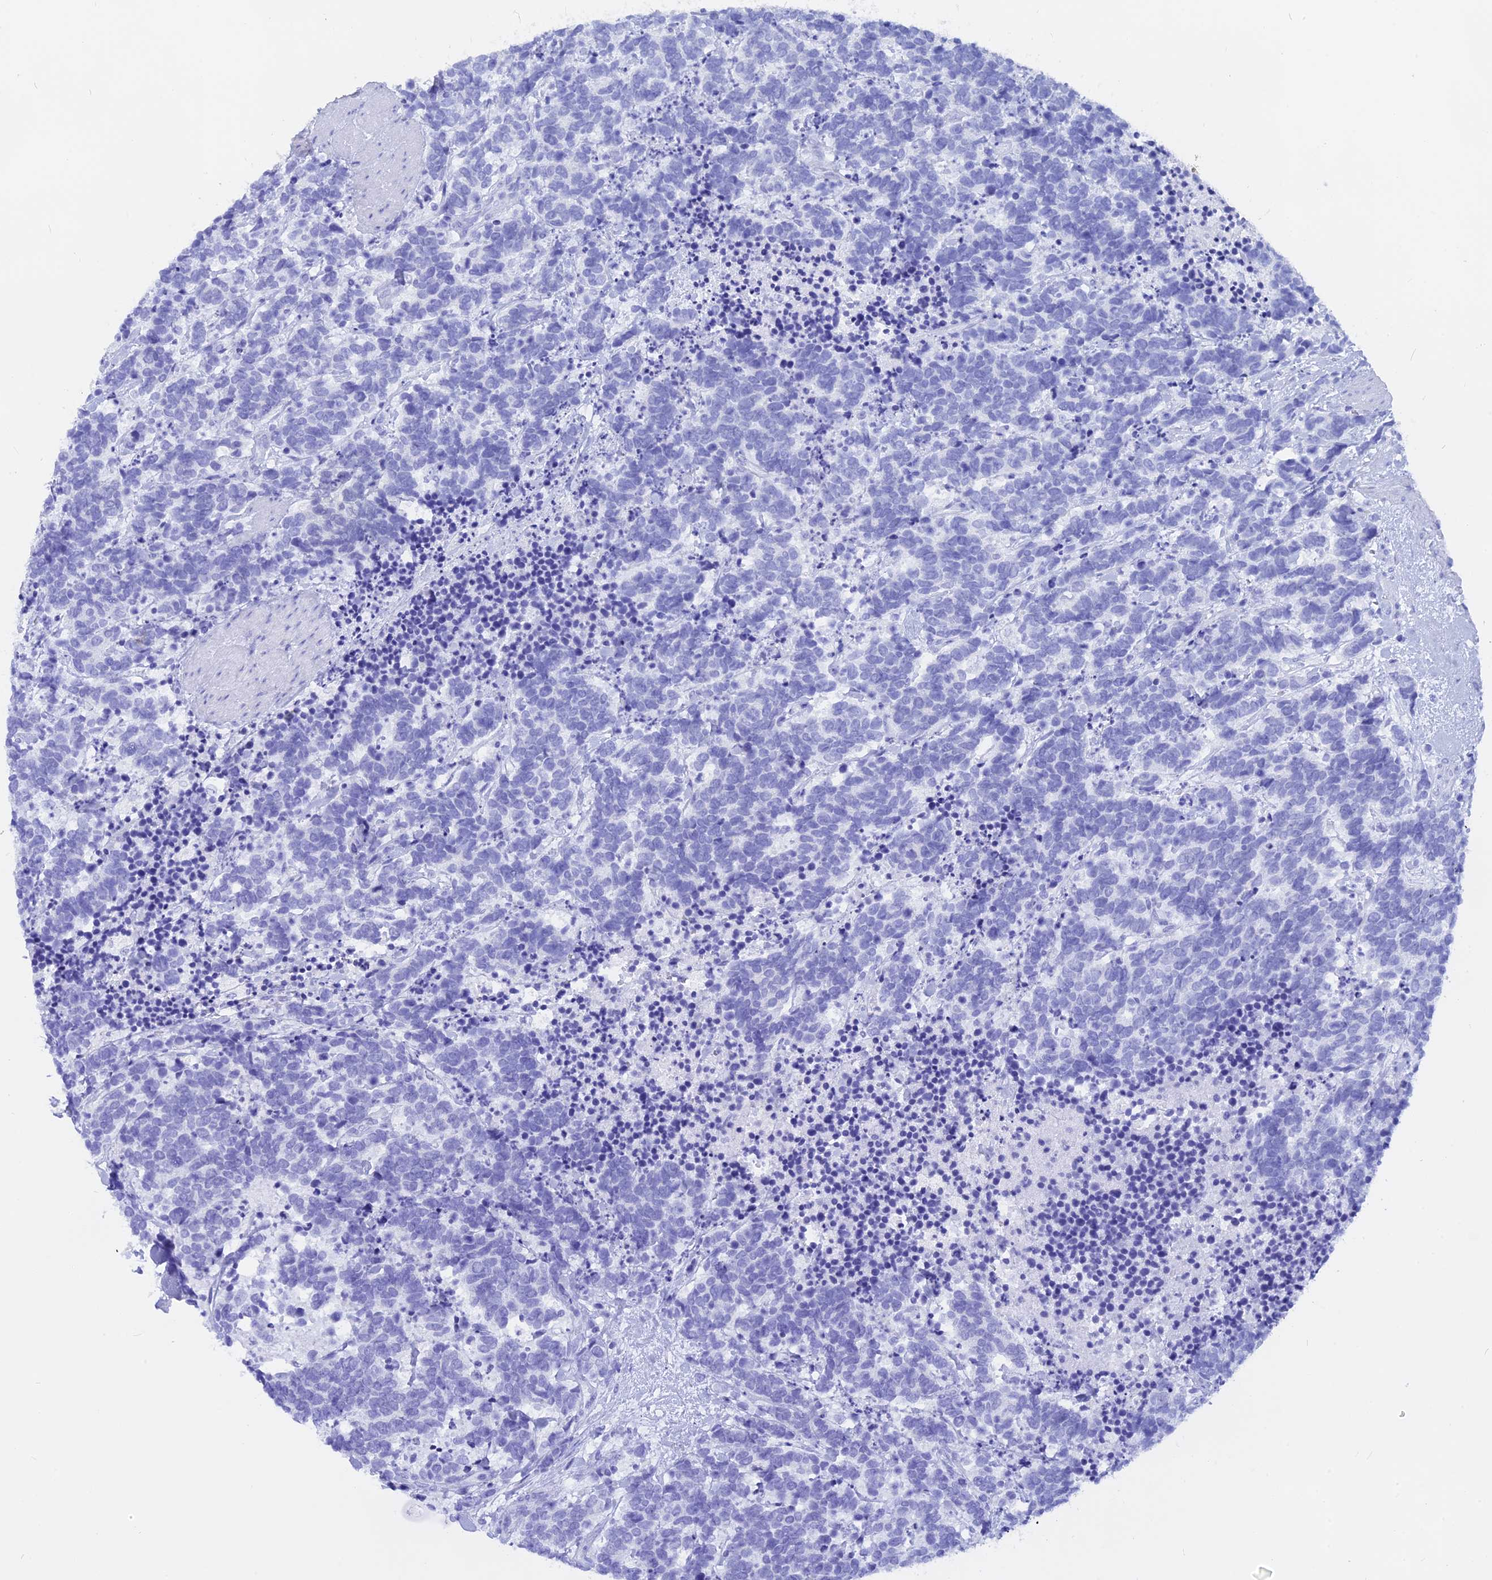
{"staining": {"intensity": "negative", "quantity": "none", "location": "none"}, "tissue": "carcinoid", "cell_type": "Tumor cells", "image_type": "cancer", "snomed": [{"axis": "morphology", "description": "Carcinoma, NOS"}, {"axis": "morphology", "description": "Carcinoid, malignant, NOS"}, {"axis": "topography", "description": "Prostate"}], "caption": "Immunohistochemistry of carcinoma reveals no positivity in tumor cells. (DAB immunohistochemistry (IHC), high magnification).", "gene": "ISCA1", "patient": {"sex": "male", "age": 57}}